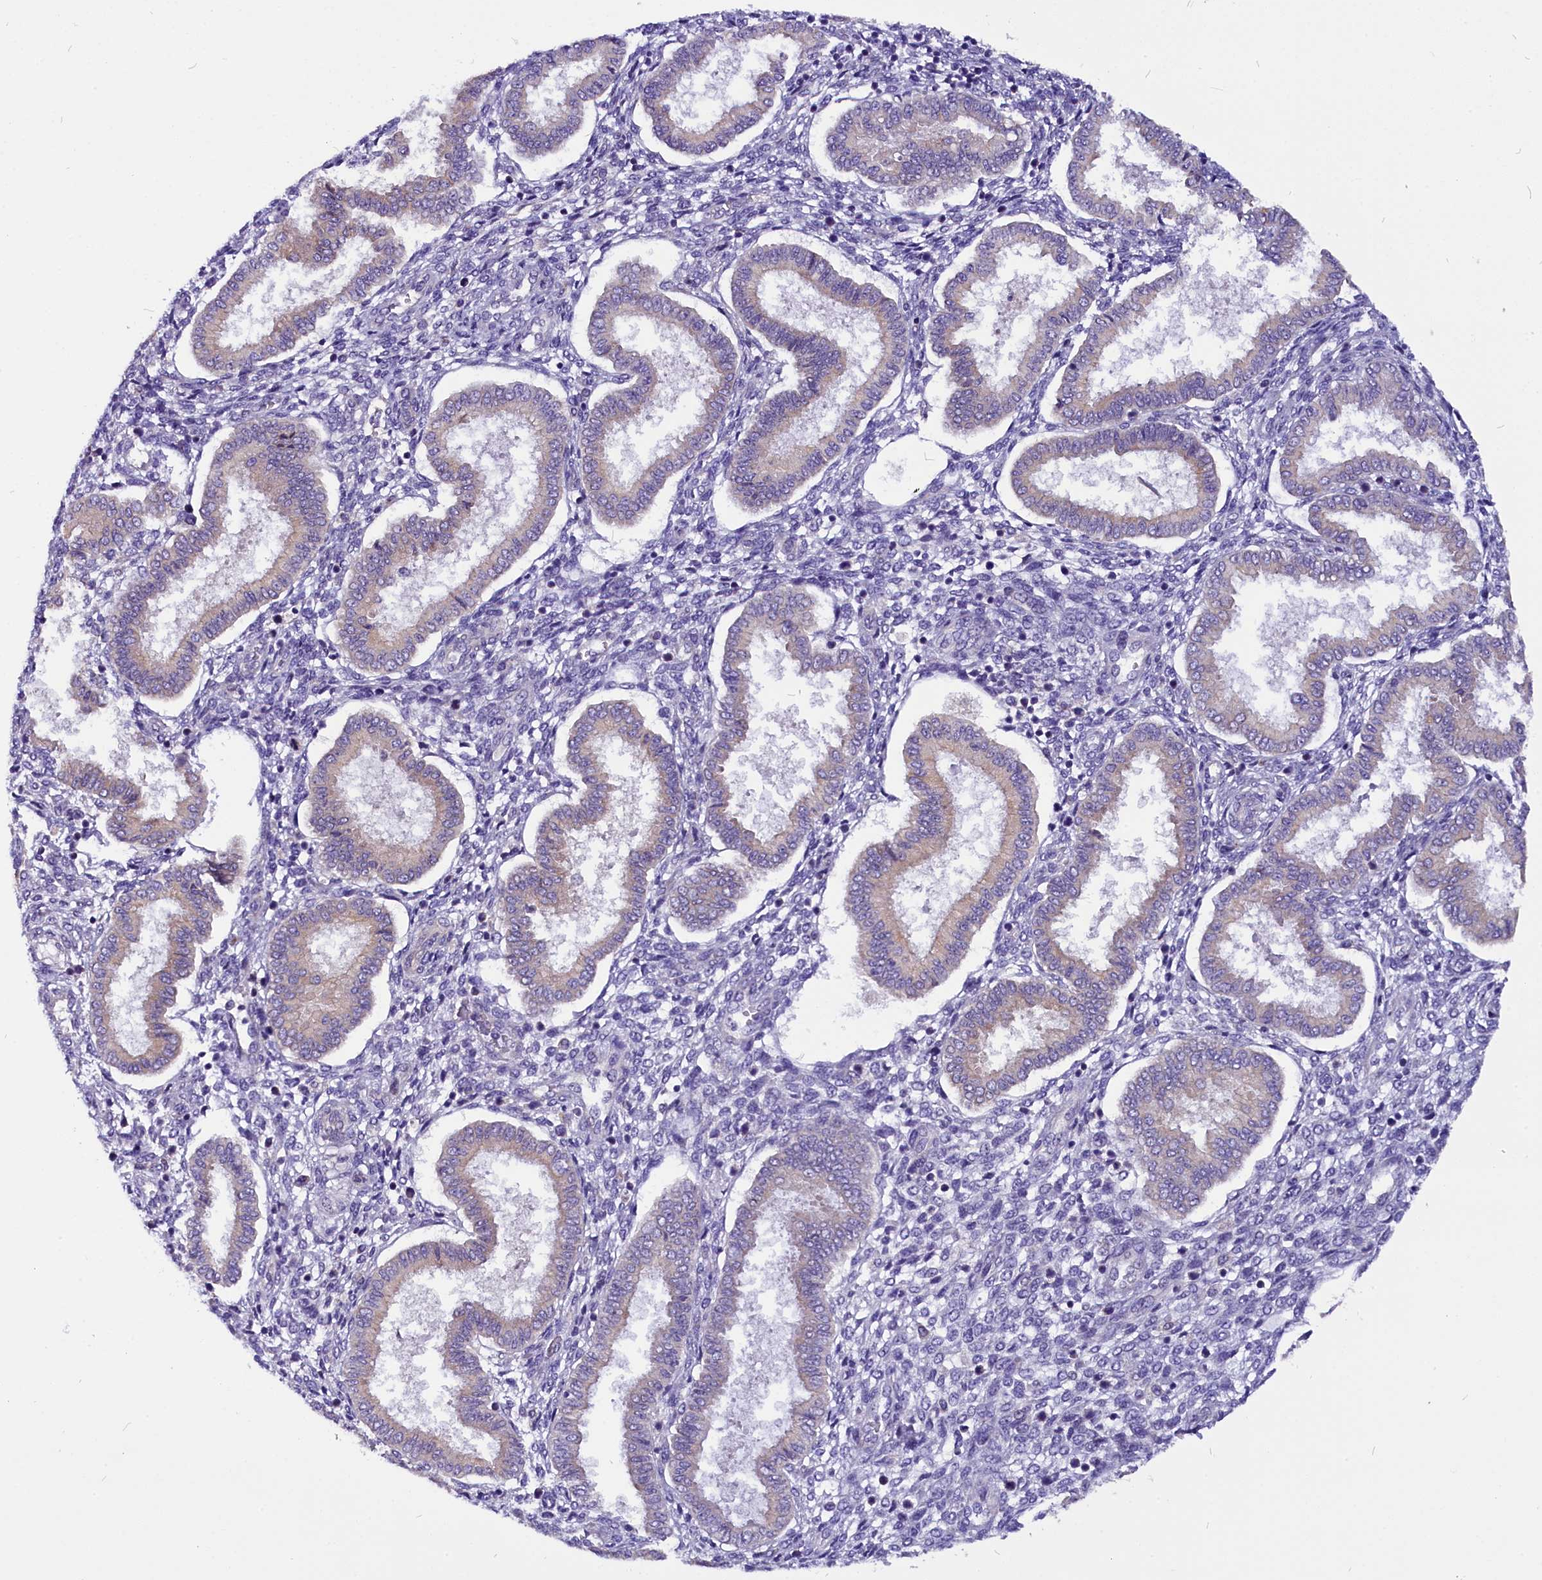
{"staining": {"intensity": "negative", "quantity": "none", "location": "none"}, "tissue": "endometrium", "cell_type": "Cells in endometrial stroma", "image_type": "normal", "snomed": [{"axis": "morphology", "description": "Normal tissue, NOS"}, {"axis": "topography", "description": "Endometrium"}], "caption": "A high-resolution micrograph shows immunohistochemistry (IHC) staining of normal endometrium, which shows no significant positivity in cells in endometrial stroma. (Brightfield microscopy of DAB (3,3'-diaminobenzidine) immunohistochemistry at high magnification).", "gene": "CEP170", "patient": {"sex": "female", "age": 24}}